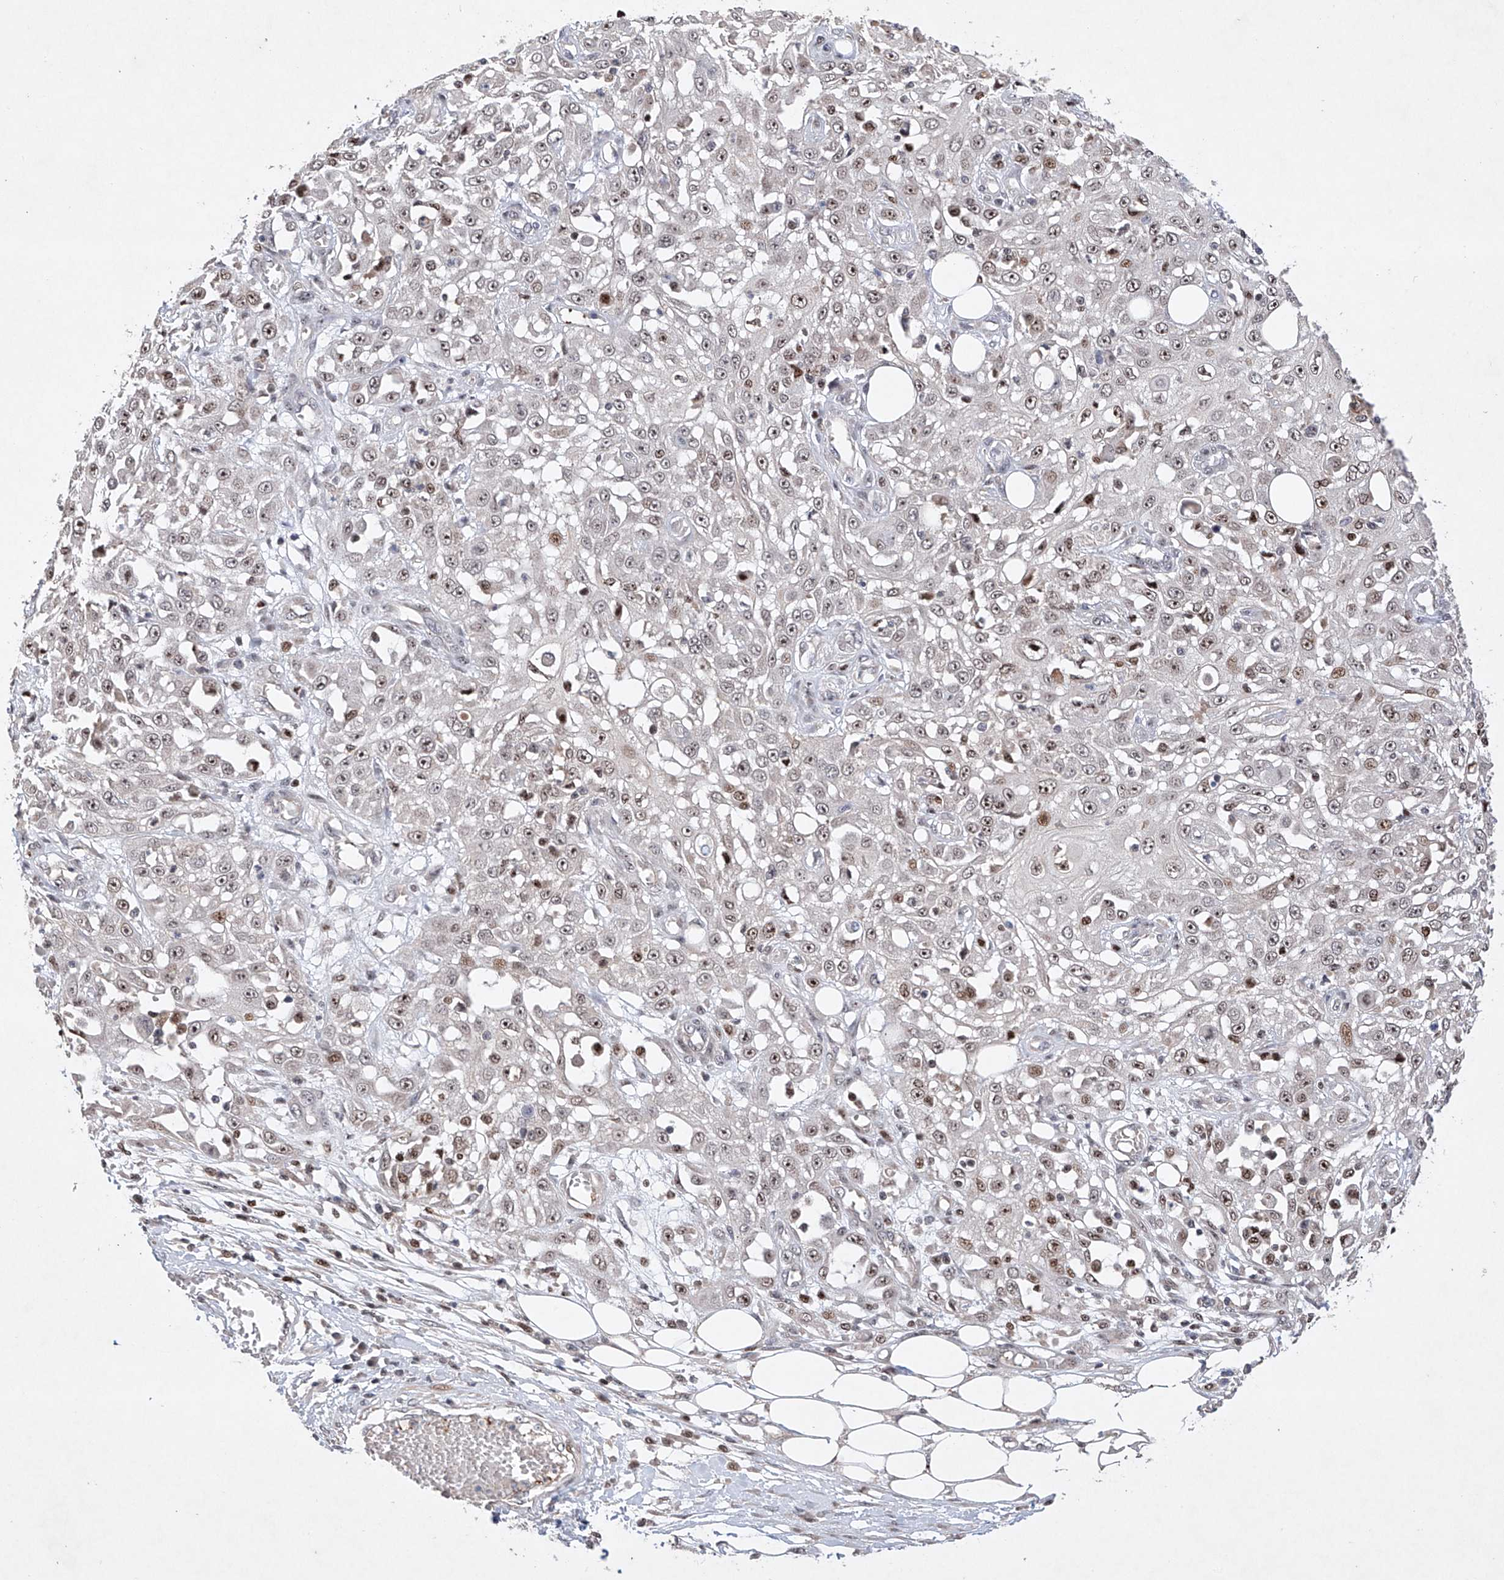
{"staining": {"intensity": "weak", "quantity": "25%-75%", "location": "nuclear"}, "tissue": "skin cancer", "cell_type": "Tumor cells", "image_type": "cancer", "snomed": [{"axis": "morphology", "description": "Squamous cell carcinoma, NOS"}, {"axis": "morphology", "description": "Squamous cell carcinoma, metastatic, NOS"}, {"axis": "topography", "description": "Skin"}, {"axis": "topography", "description": "Lymph node"}], "caption": "DAB immunohistochemical staining of skin cancer reveals weak nuclear protein expression in approximately 25%-75% of tumor cells.", "gene": "AFG1L", "patient": {"sex": "male", "age": 75}}